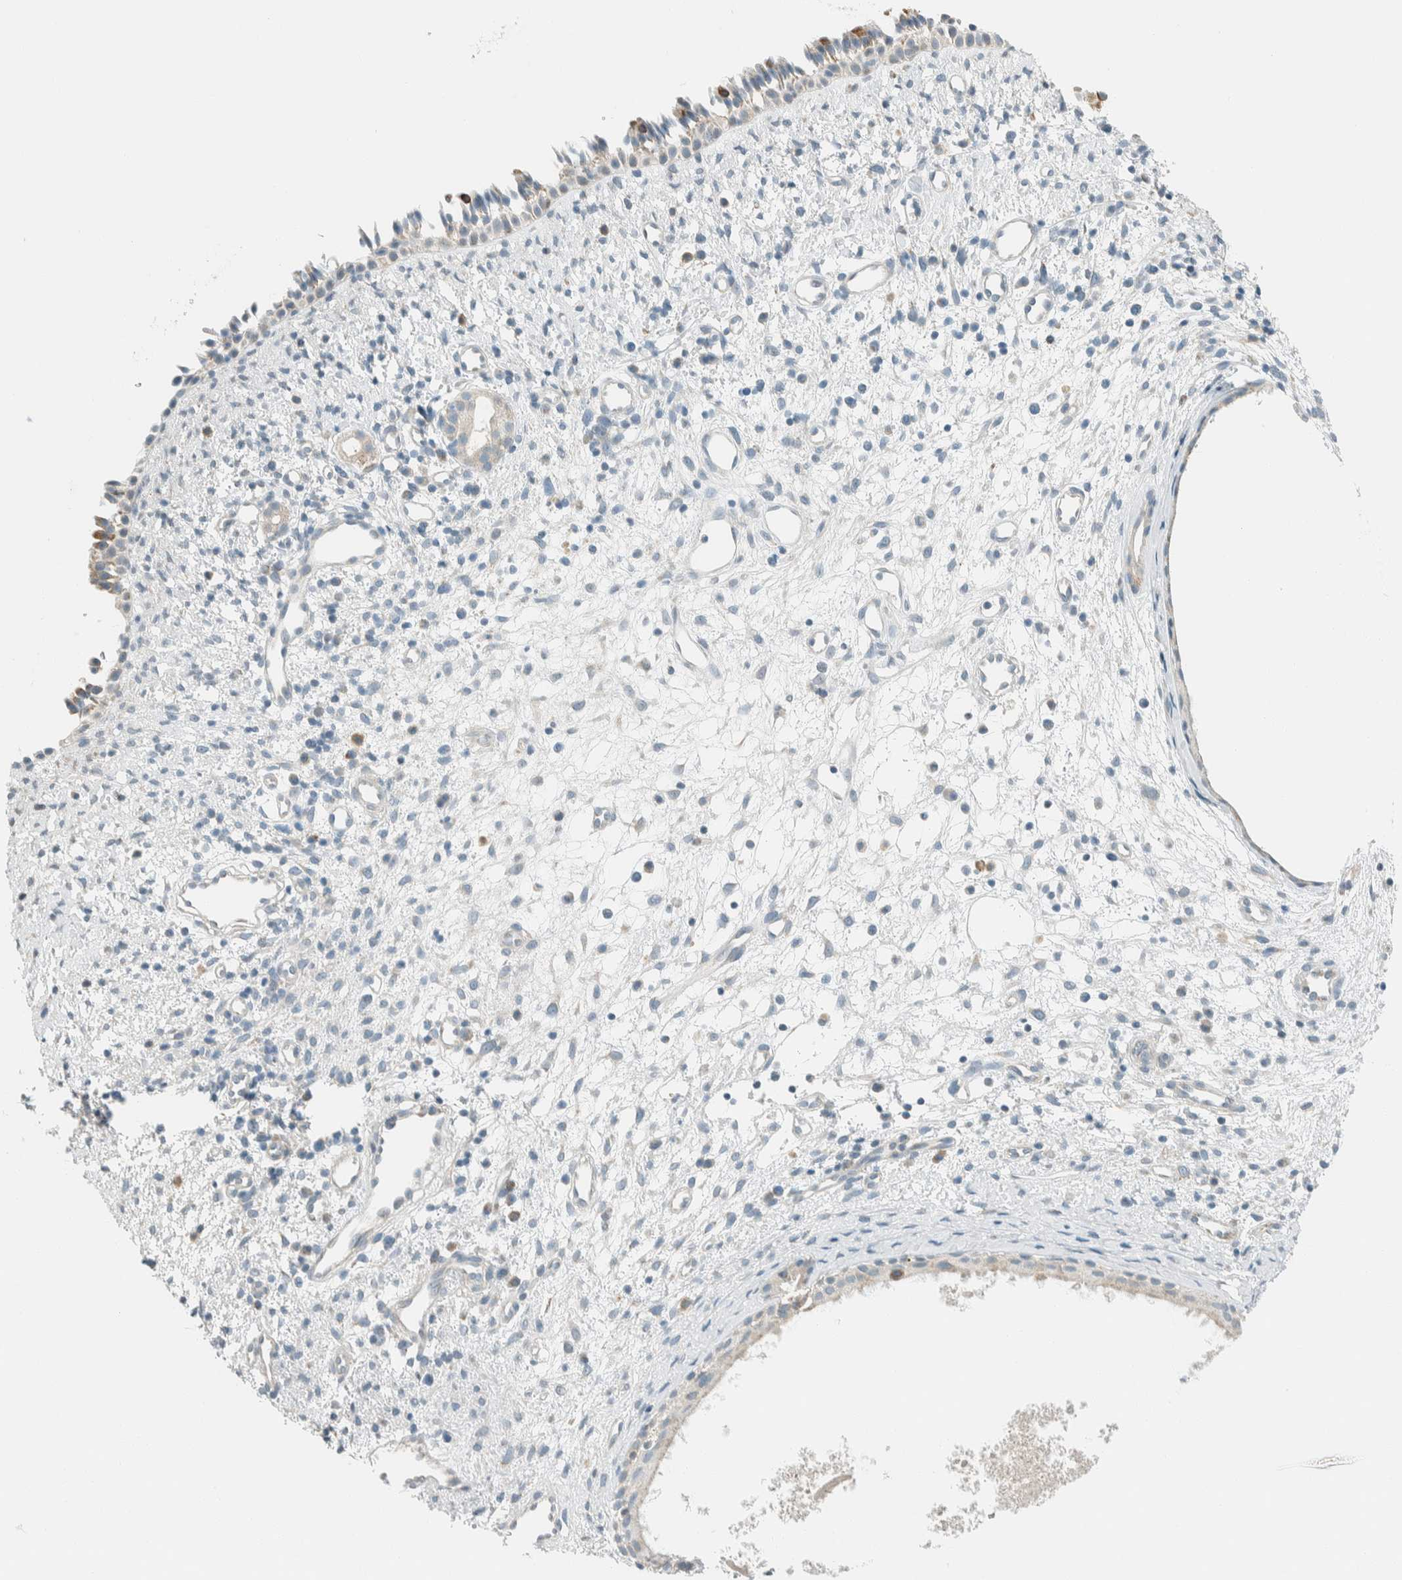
{"staining": {"intensity": "weak", "quantity": "<25%", "location": "cytoplasmic/membranous"}, "tissue": "nasopharynx", "cell_type": "Respiratory epithelial cells", "image_type": "normal", "snomed": [{"axis": "morphology", "description": "Normal tissue, NOS"}, {"axis": "topography", "description": "Nasopharynx"}], "caption": "This is an immunohistochemistry (IHC) micrograph of unremarkable human nasopharynx. There is no staining in respiratory epithelial cells.", "gene": "AARSD1", "patient": {"sex": "male", "age": 22}}